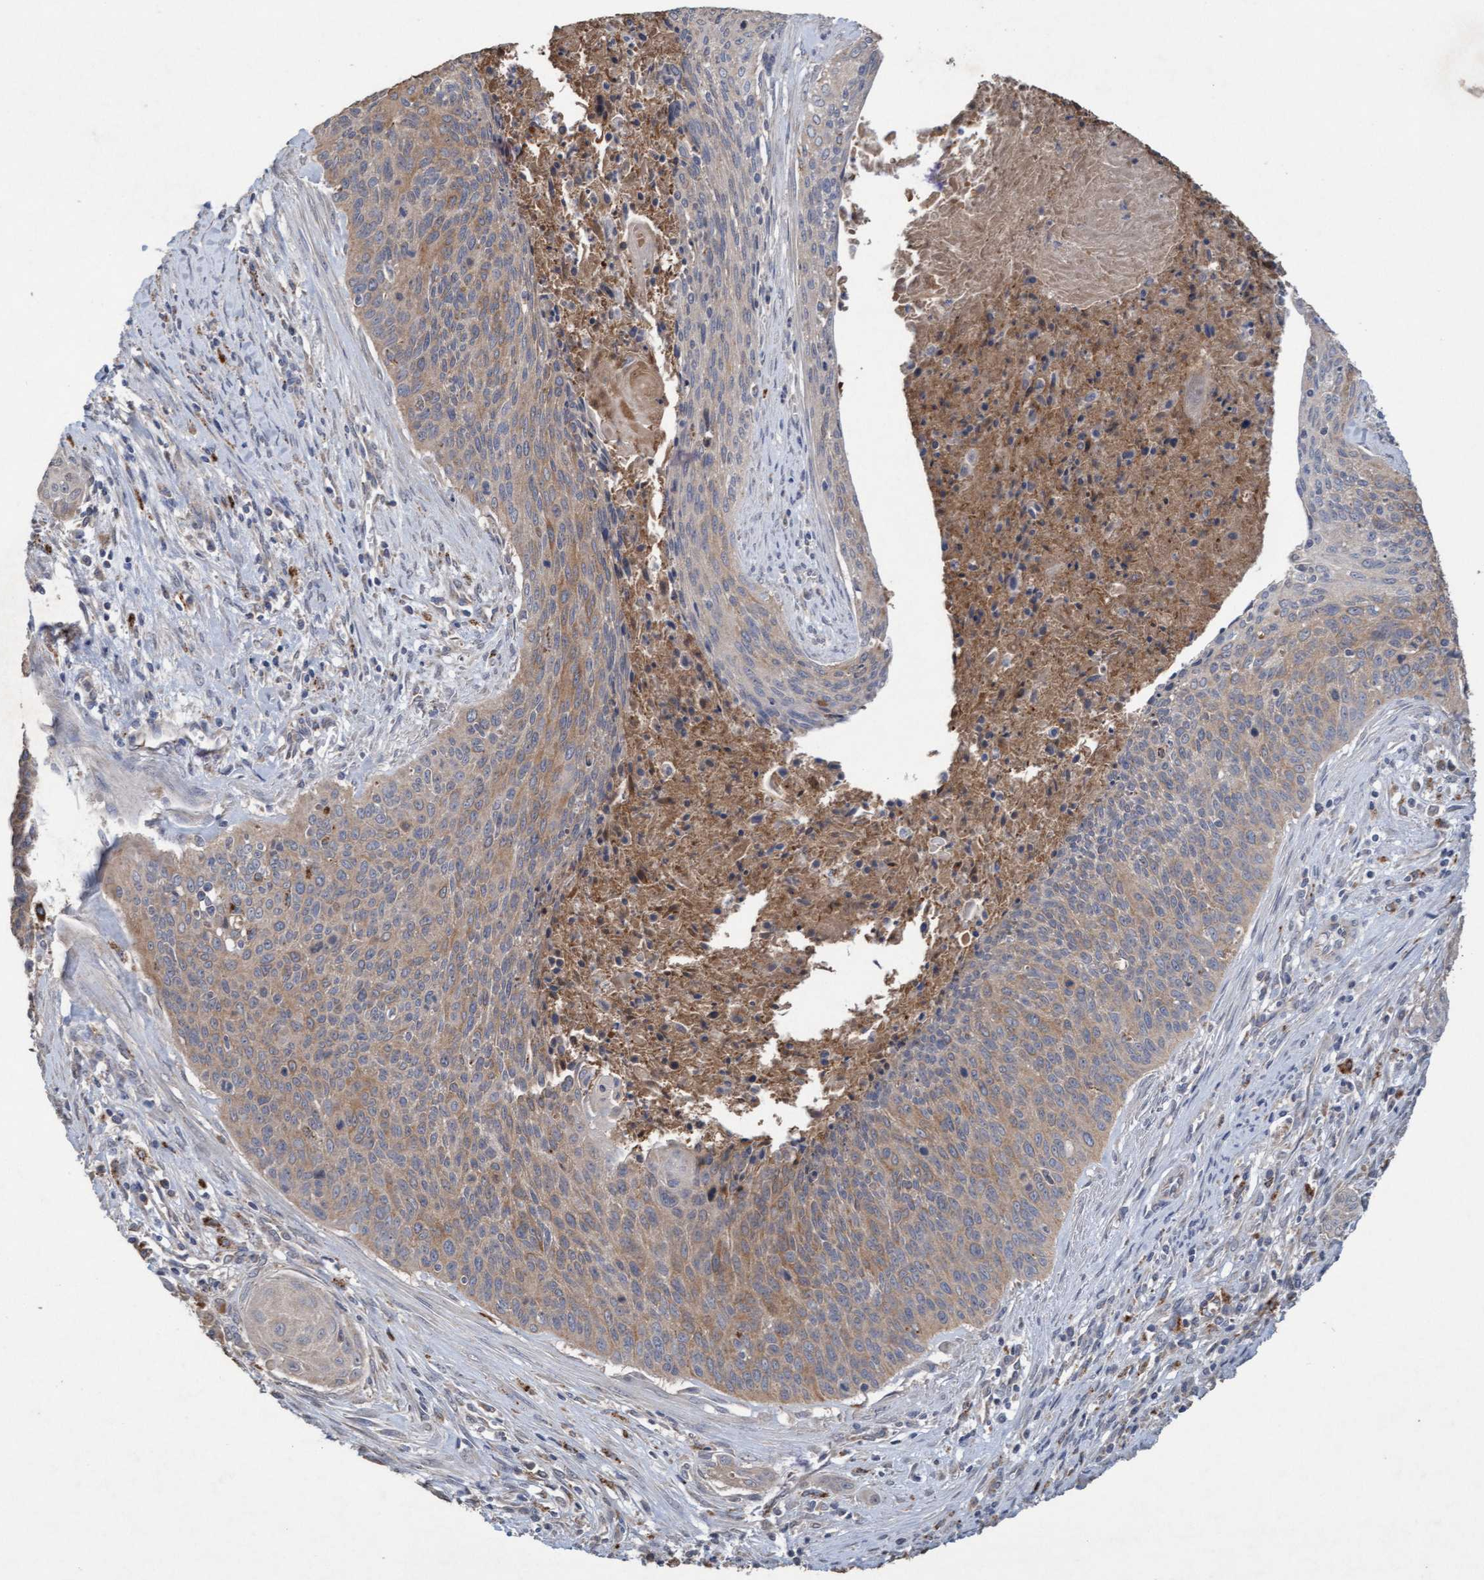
{"staining": {"intensity": "moderate", "quantity": "25%-75%", "location": "cytoplasmic/membranous"}, "tissue": "cervical cancer", "cell_type": "Tumor cells", "image_type": "cancer", "snomed": [{"axis": "morphology", "description": "Squamous cell carcinoma, NOS"}, {"axis": "topography", "description": "Cervix"}], "caption": "Brown immunohistochemical staining in cervical cancer shows moderate cytoplasmic/membranous staining in about 25%-75% of tumor cells.", "gene": "ATPAF2", "patient": {"sex": "female", "age": 55}}